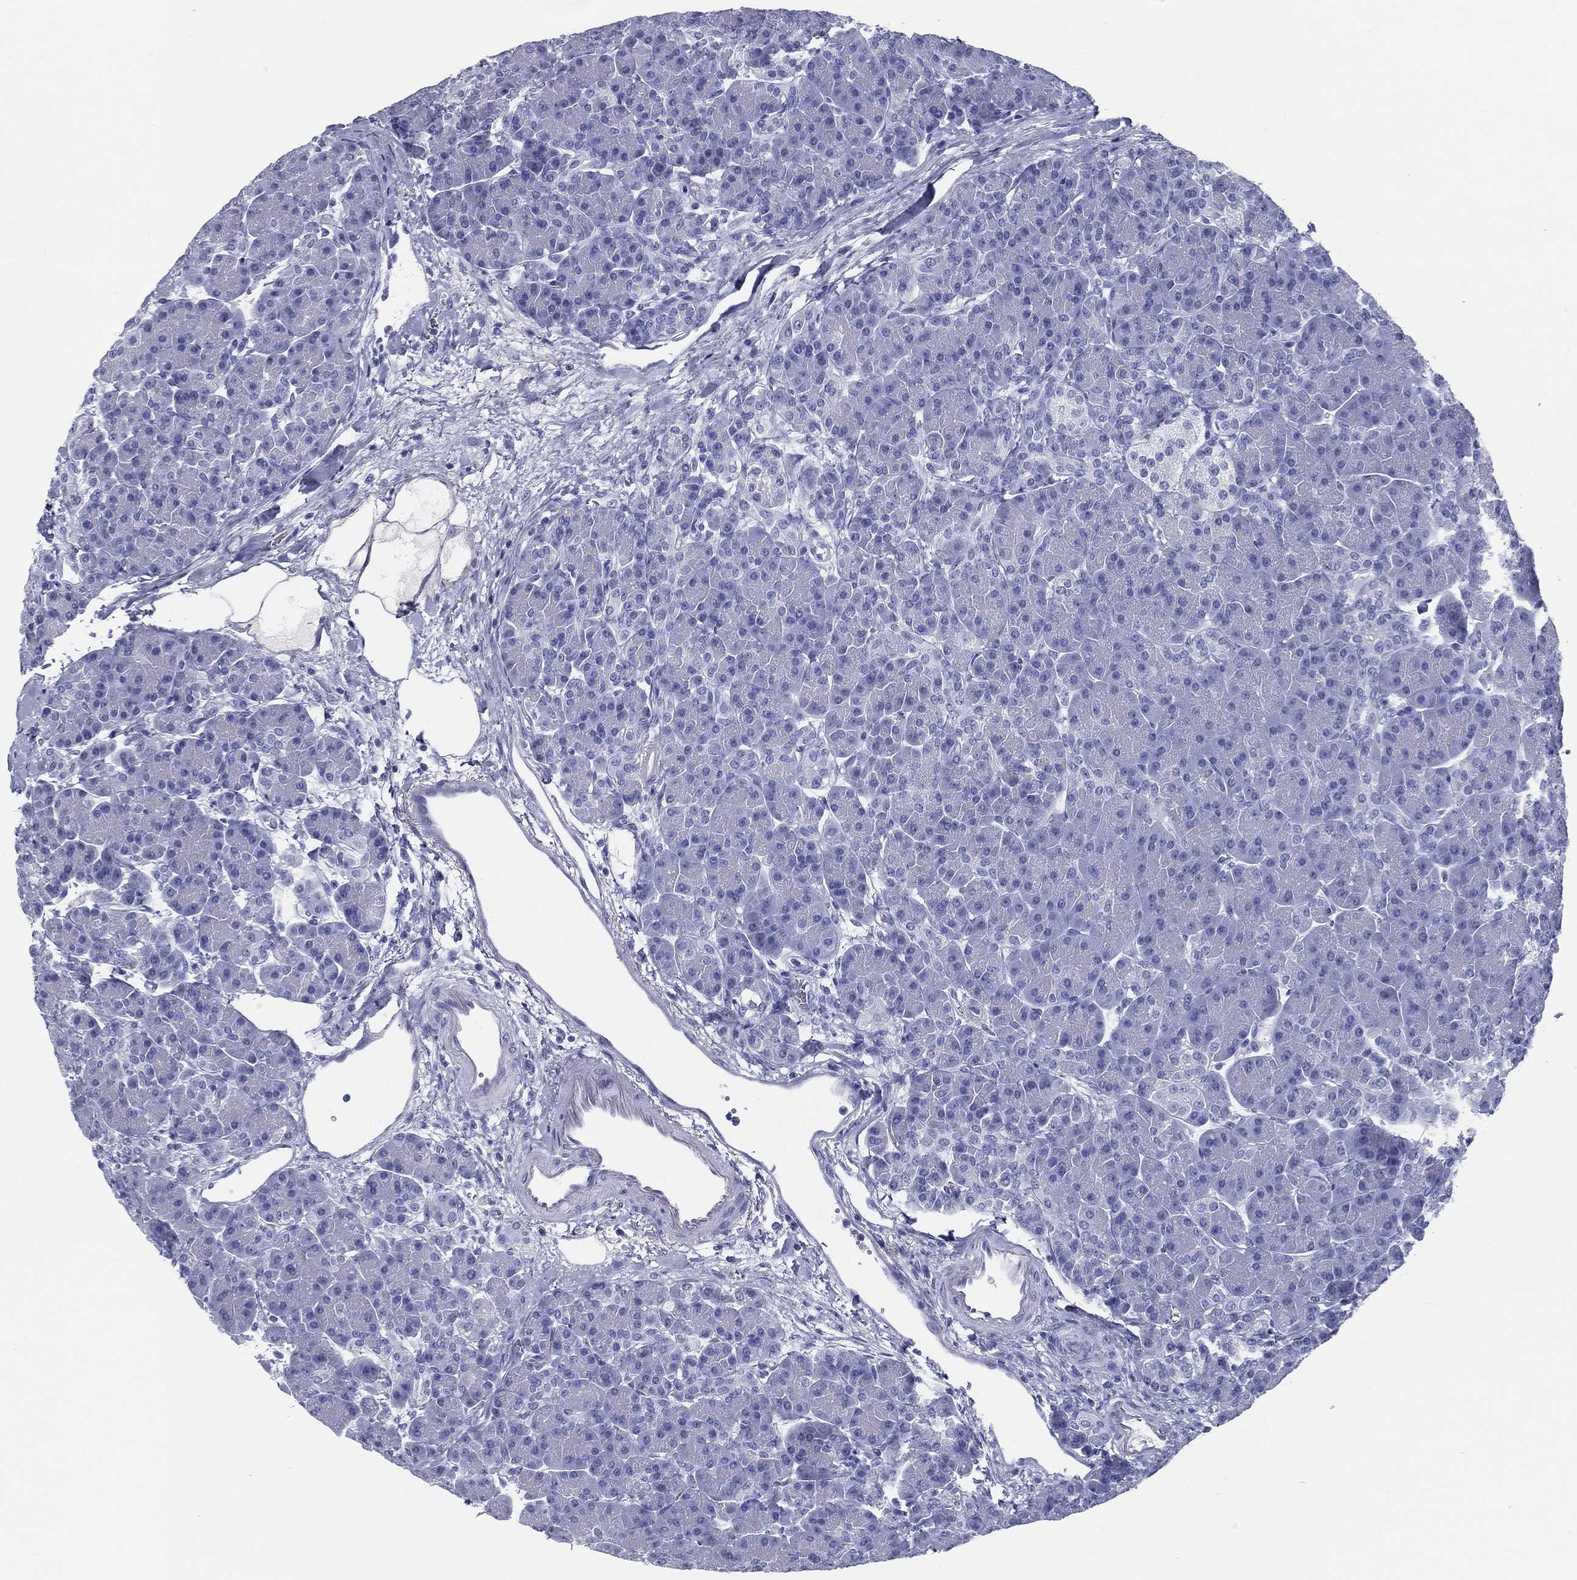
{"staining": {"intensity": "negative", "quantity": "none", "location": "none"}, "tissue": "pancreas", "cell_type": "Exocrine glandular cells", "image_type": "normal", "snomed": [{"axis": "morphology", "description": "Normal tissue, NOS"}, {"axis": "topography", "description": "Pancreas"}], "caption": "IHC histopathology image of unremarkable pancreas: human pancreas stained with DAB (3,3'-diaminobenzidine) reveals no significant protein staining in exocrine glandular cells.", "gene": "RSPH4A", "patient": {"sex": "female", "age": 63}}